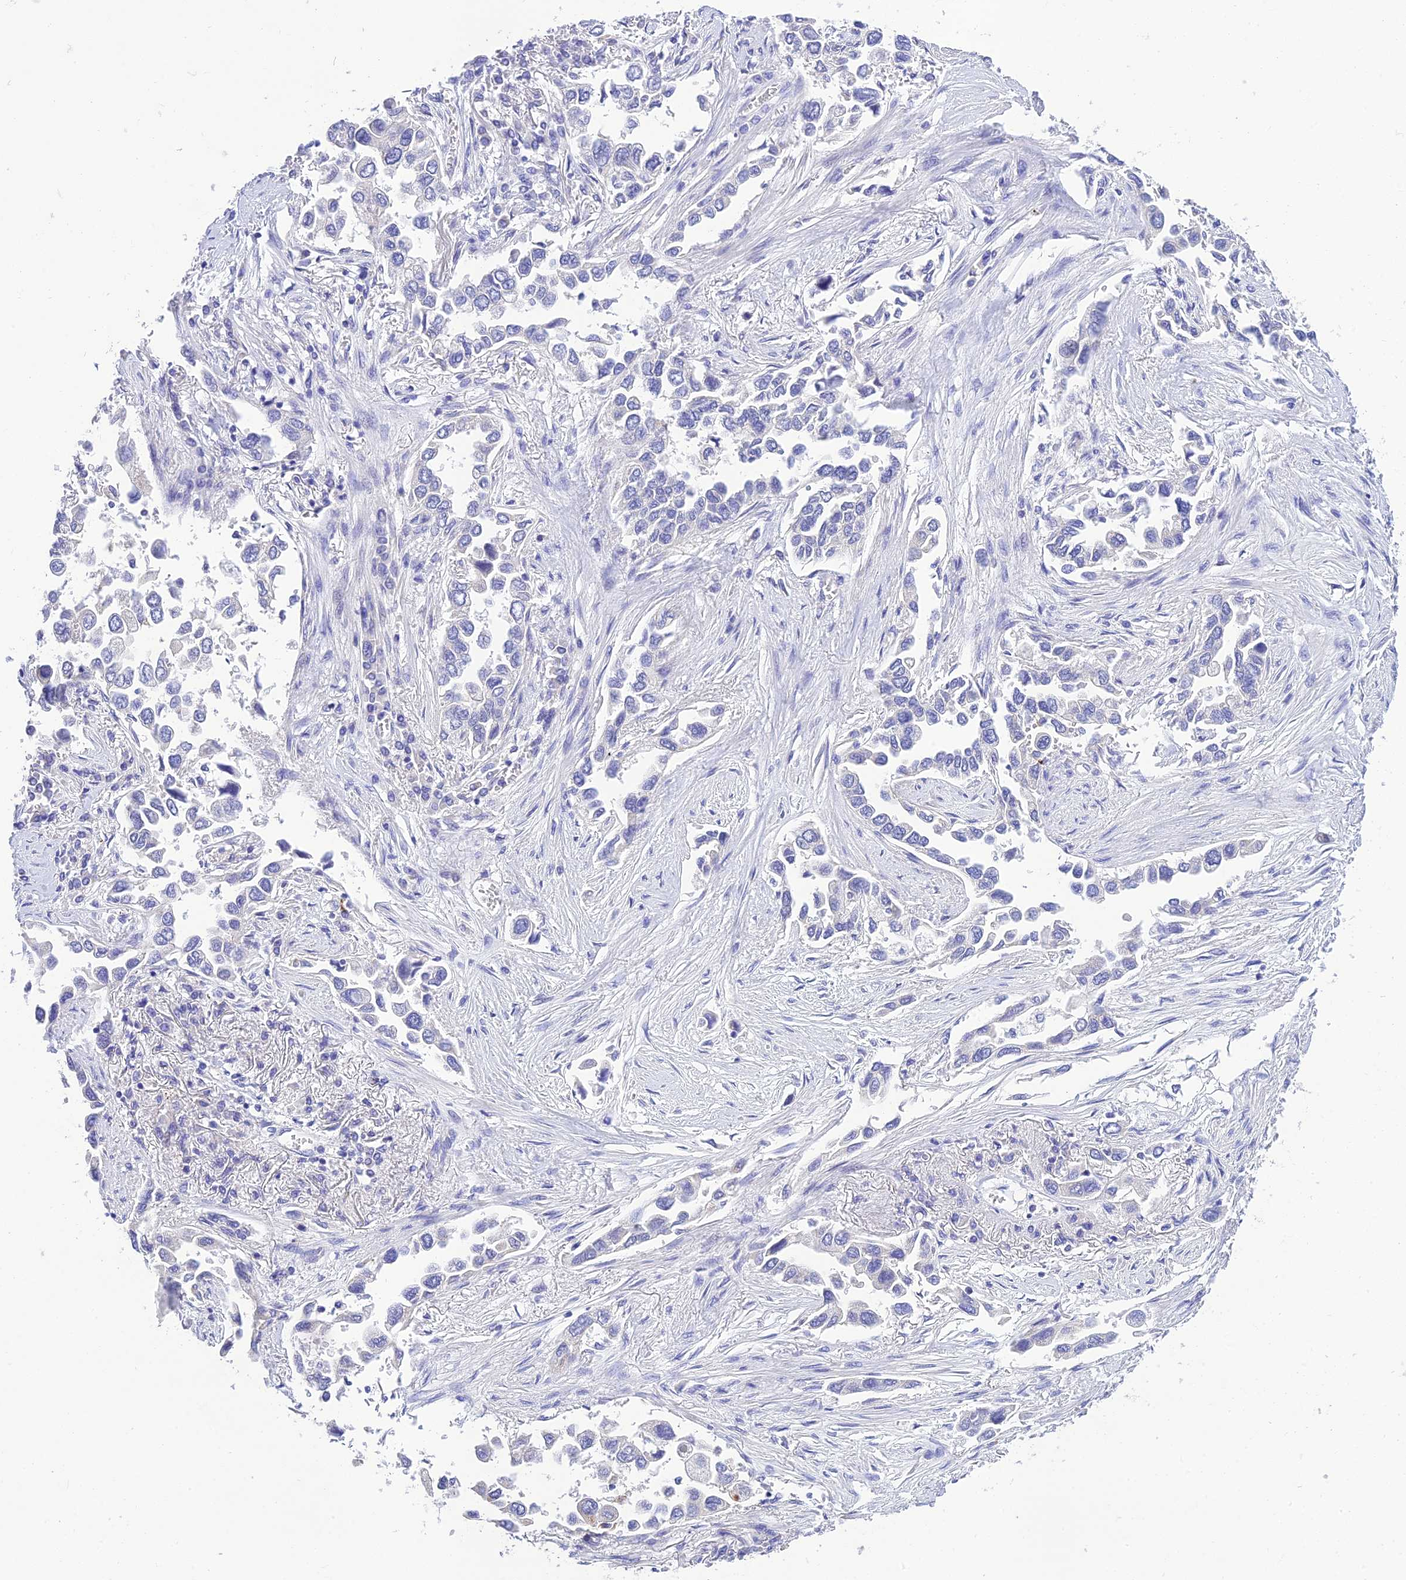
{"staining": {"intensity": "negative", "quantity": "none", "location": "none"}, "tissue": "lung cancer", "cell_type": "Tumor cells", "image_type": "cancer", "snomed": [{"axis": "morphology", "description": "Adenocarcinoma, NOS"}, {"axis": "topography", "description": "Lung"}], "caption": "IHC micrograph of human lung cancer stained for a protein (brown), which reveals no expression in tumor cells.", "gene": "MS4A5", "patient": {"sex": "female", "age": 76}}